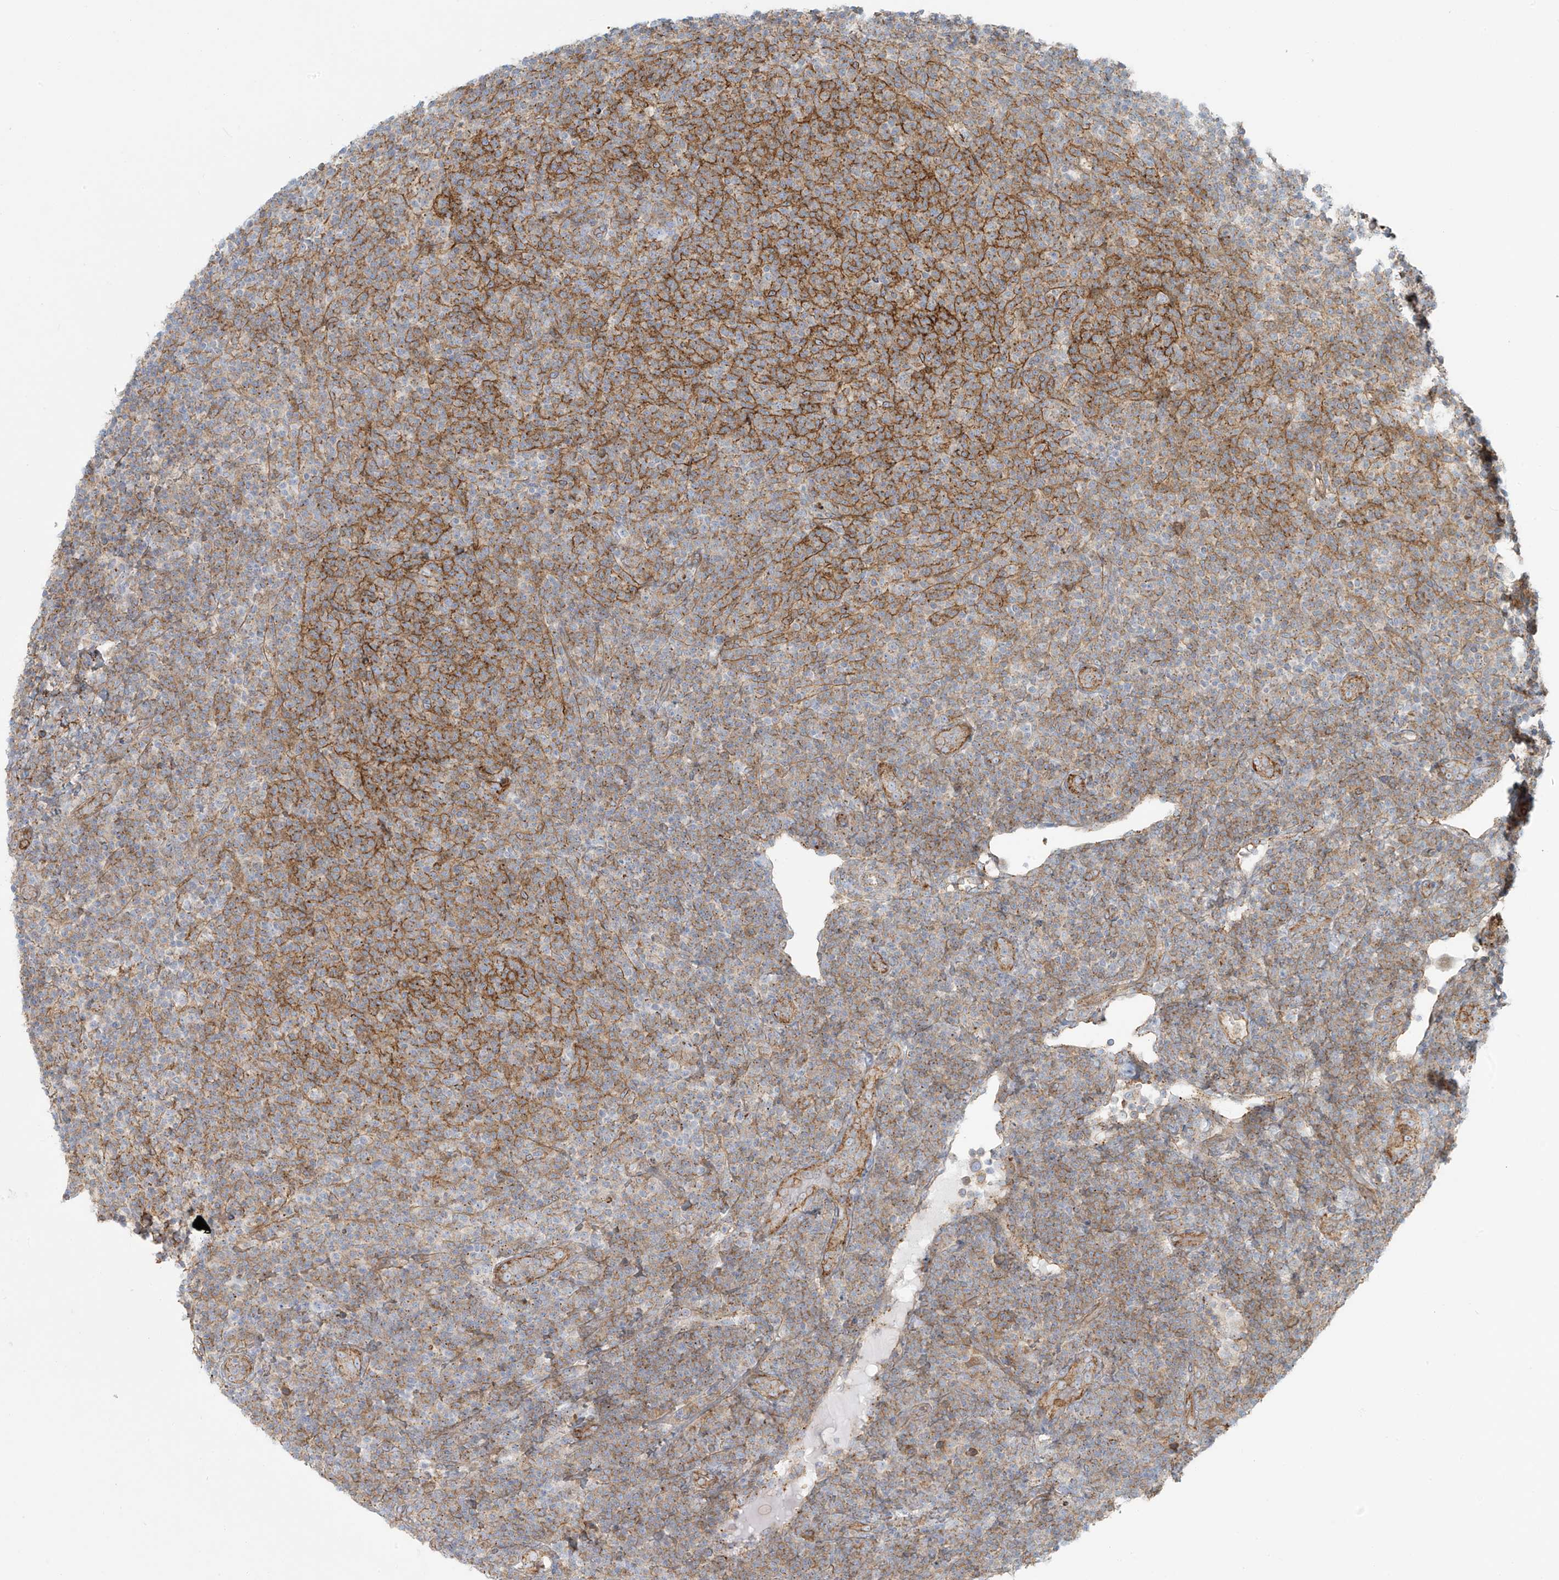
{"staining": {"intensity": "weak", "quantity": "<25%", "location": "cytoplasmic/membranous"}, "tissue": "lymphoma", "cell_type": "Tumor cells", "image_type": "cancer", "snomed": [{"axis": "morphology", "description": "Malignant lymphoma, non-Hodgkin's type, Low grade"}, {"axis": "topography", "description": "Lymph node"}], "caption": "DAB immunohistochemical staining of malignant lymphoma, non-Hodgkin's type (low-grade) displays no significant positivity in tumor cells.", "gene": "LZTS3", "patient": {"sex": "male", "age": 66}}